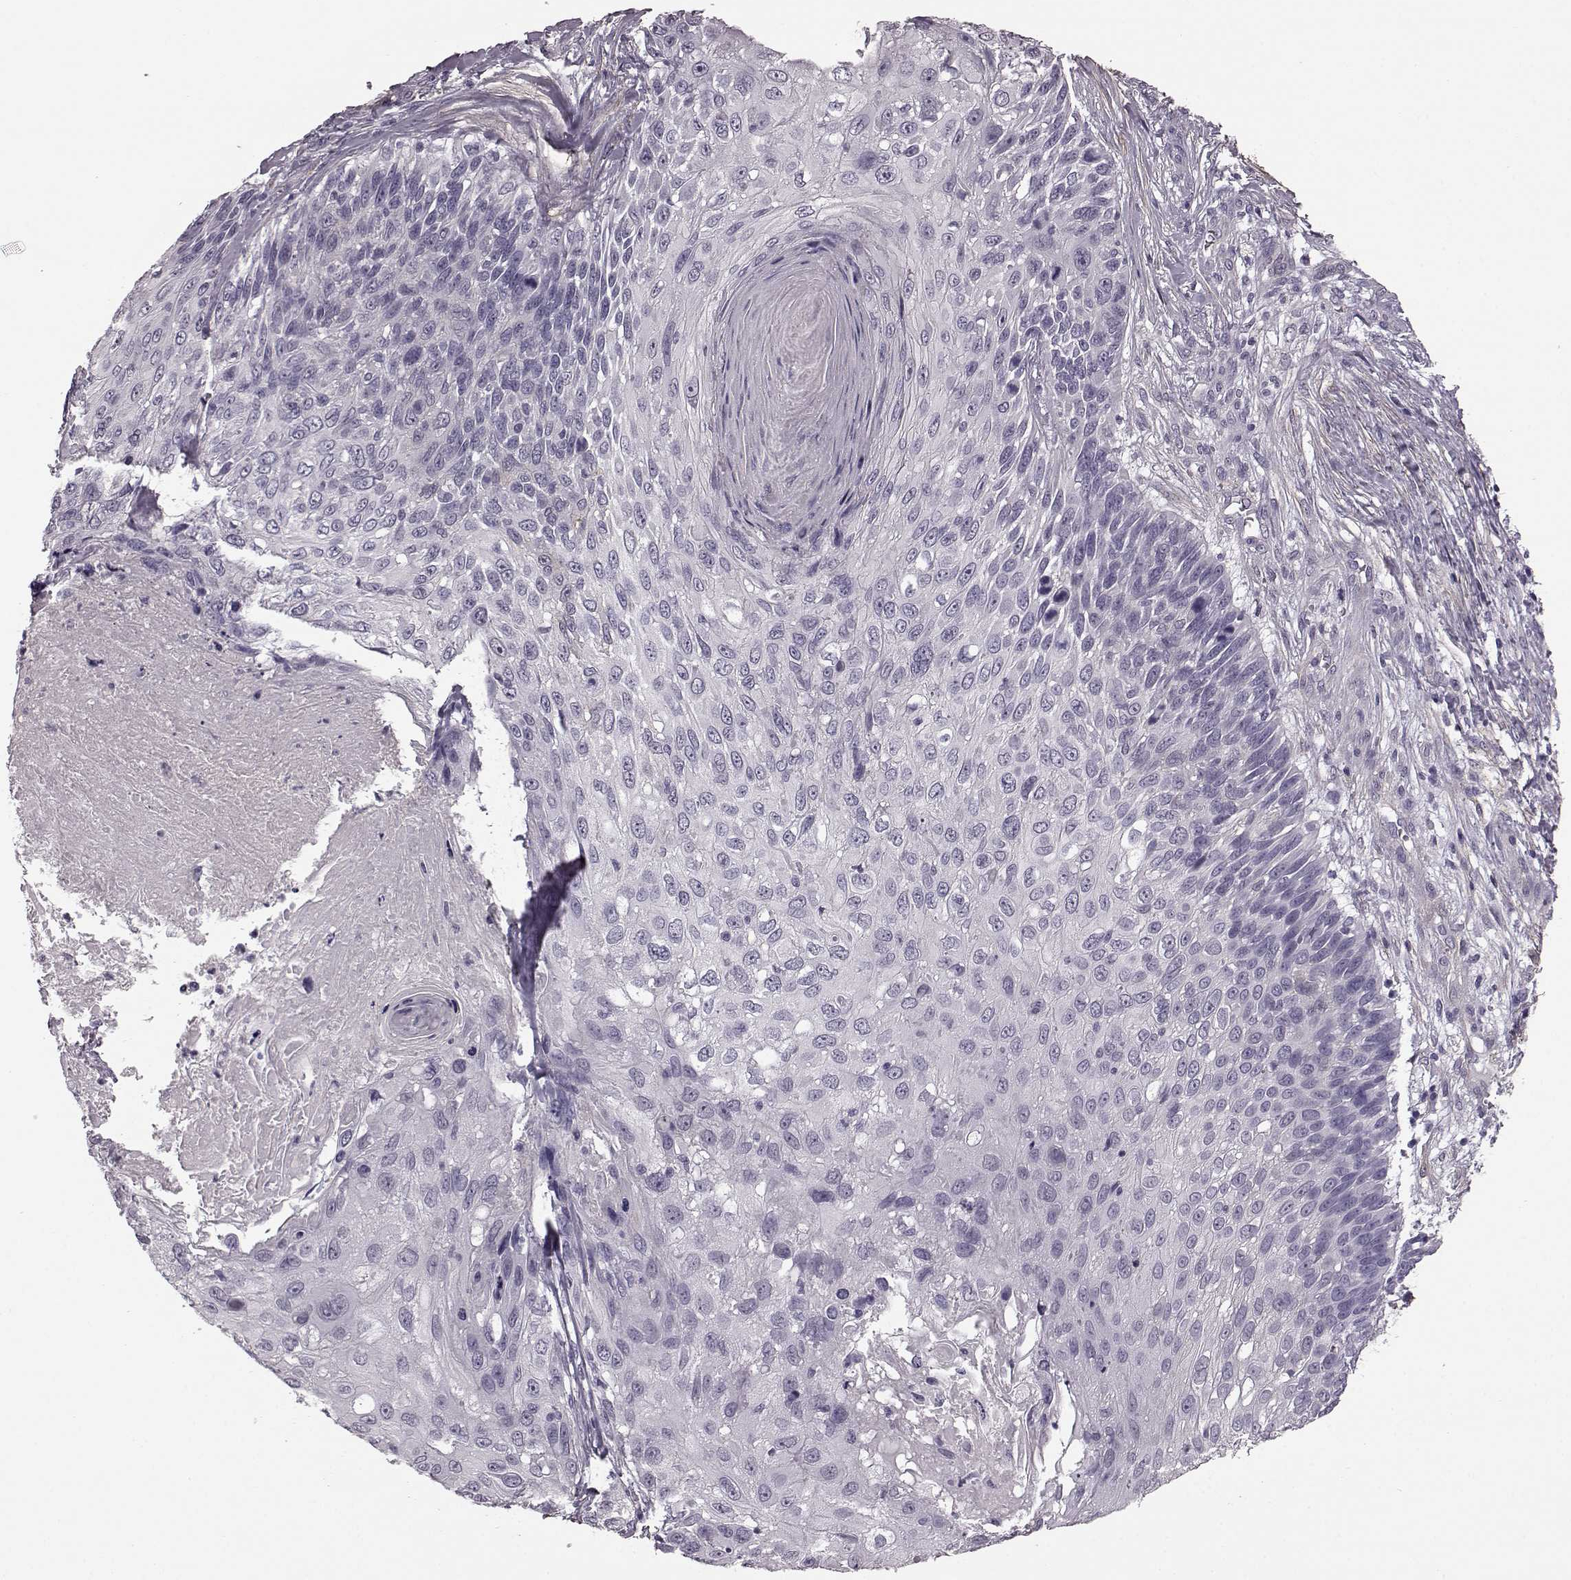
{"staining": {"intensity": "negative", "quantity": "none", "location": "none"}, "tissue": "skin cancer", "cell_type": "Tumor cells", "image_type": "cancer", "snomed": [{"axis": "morphology", "description": "Squamous cell carcinoma, NOS"}, {"axis": "topography", "description": "Skin"}], "caption": "DAB (3,3'-diaminobenzidine) immunohistochemical staining of skin cancer reveals no significant expression in tumor cells.", "gene": "SLCO3A1", "patient": {"sex": "male", "age": 92}}